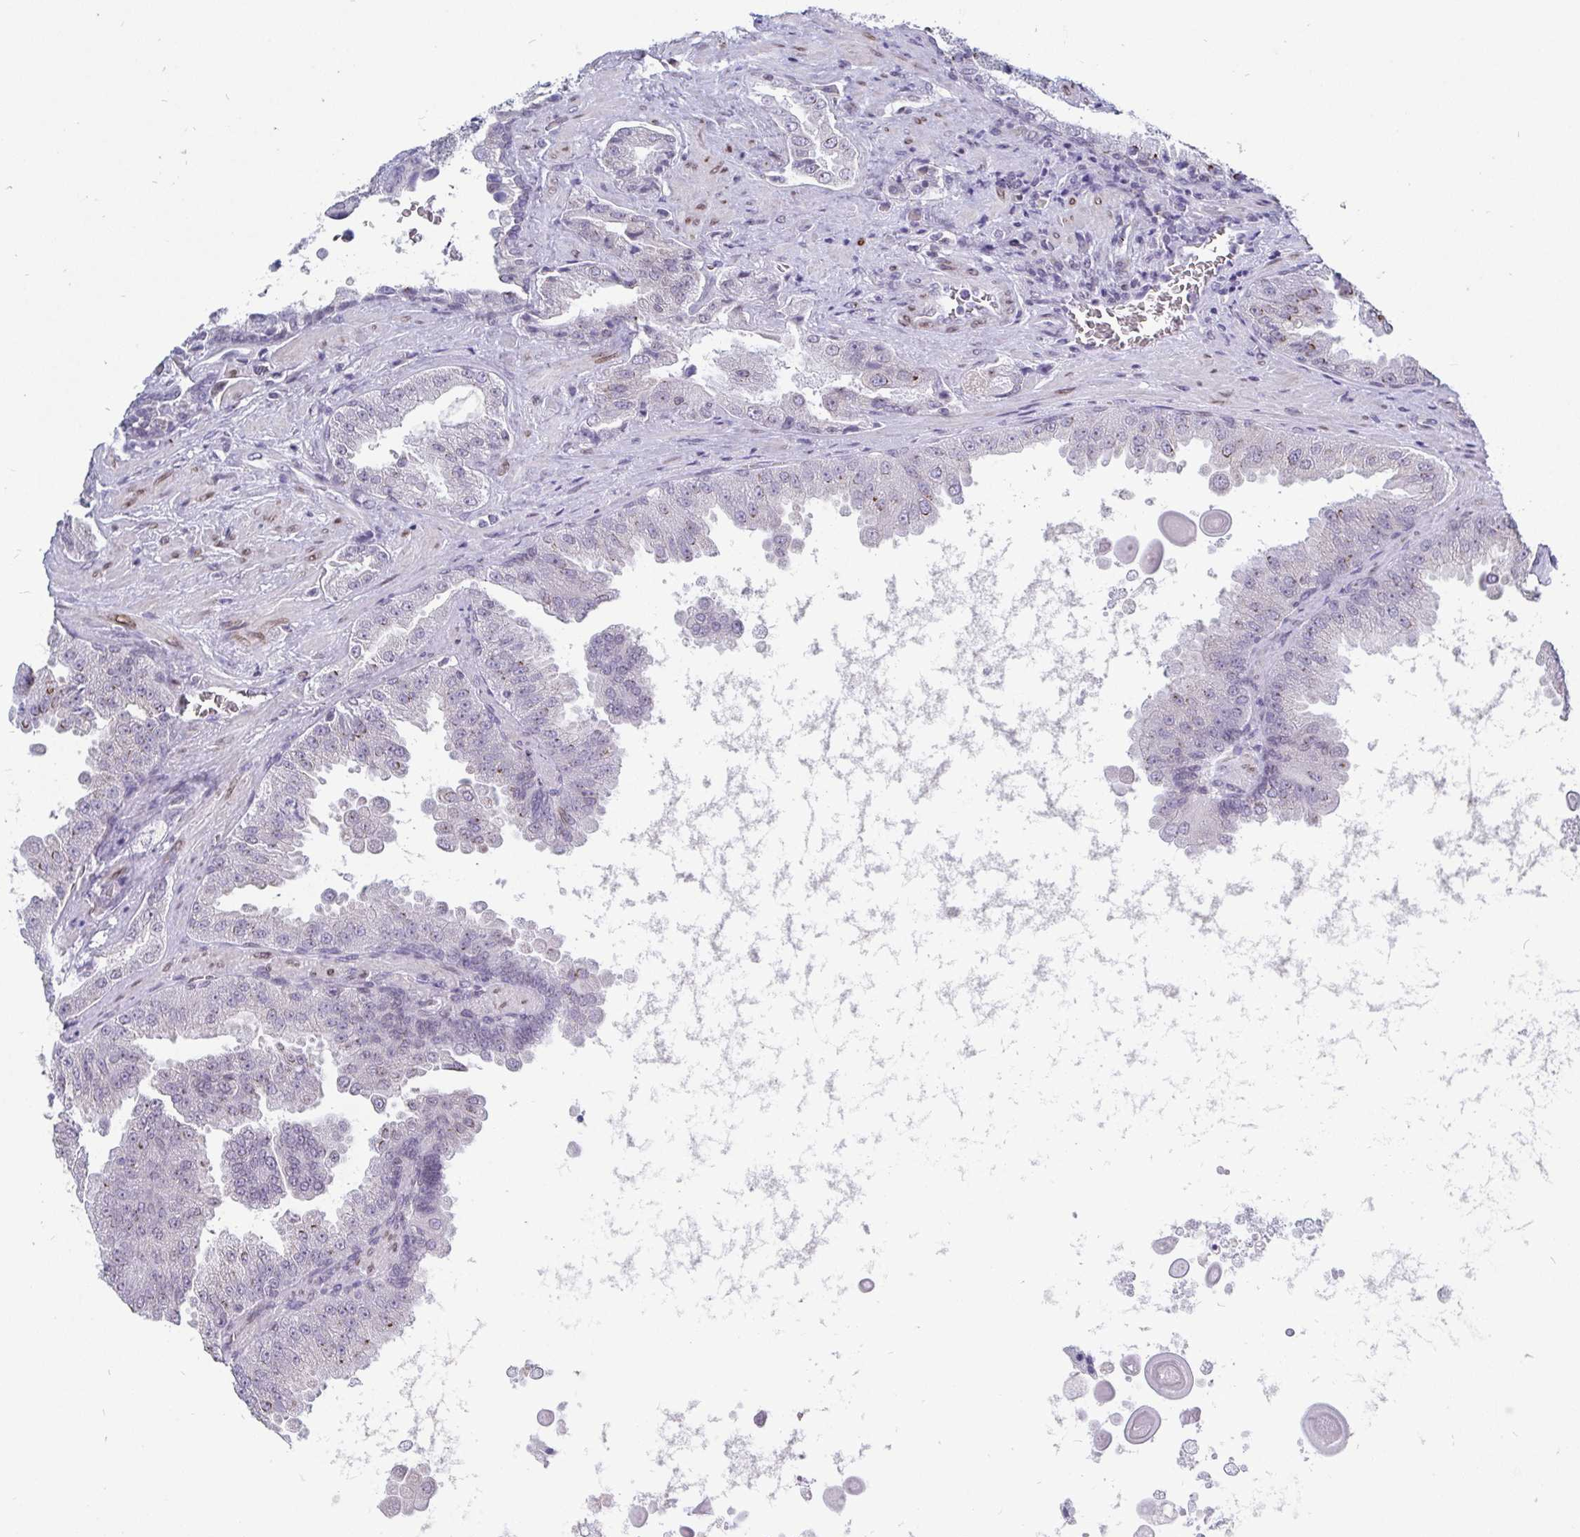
{"staining": {"intensity": "negative", "quantity": "none", "location": "none"}, "tissue": "prostate cancer", "cell_type": "Tumor cells", "image_type": "cancer", "snomed": [{"axis": "morphology", "description": "Adenocarcinoma, Low grade"}, {"axis": "topography", "description": "Prostate"}], "caption": "Immunohistochemistry of prostate adenocarcinoma (low-grade) displays no staining in tumor cells.", "gene": "EMD", "patient": {"sex": "male", "age": 67}}